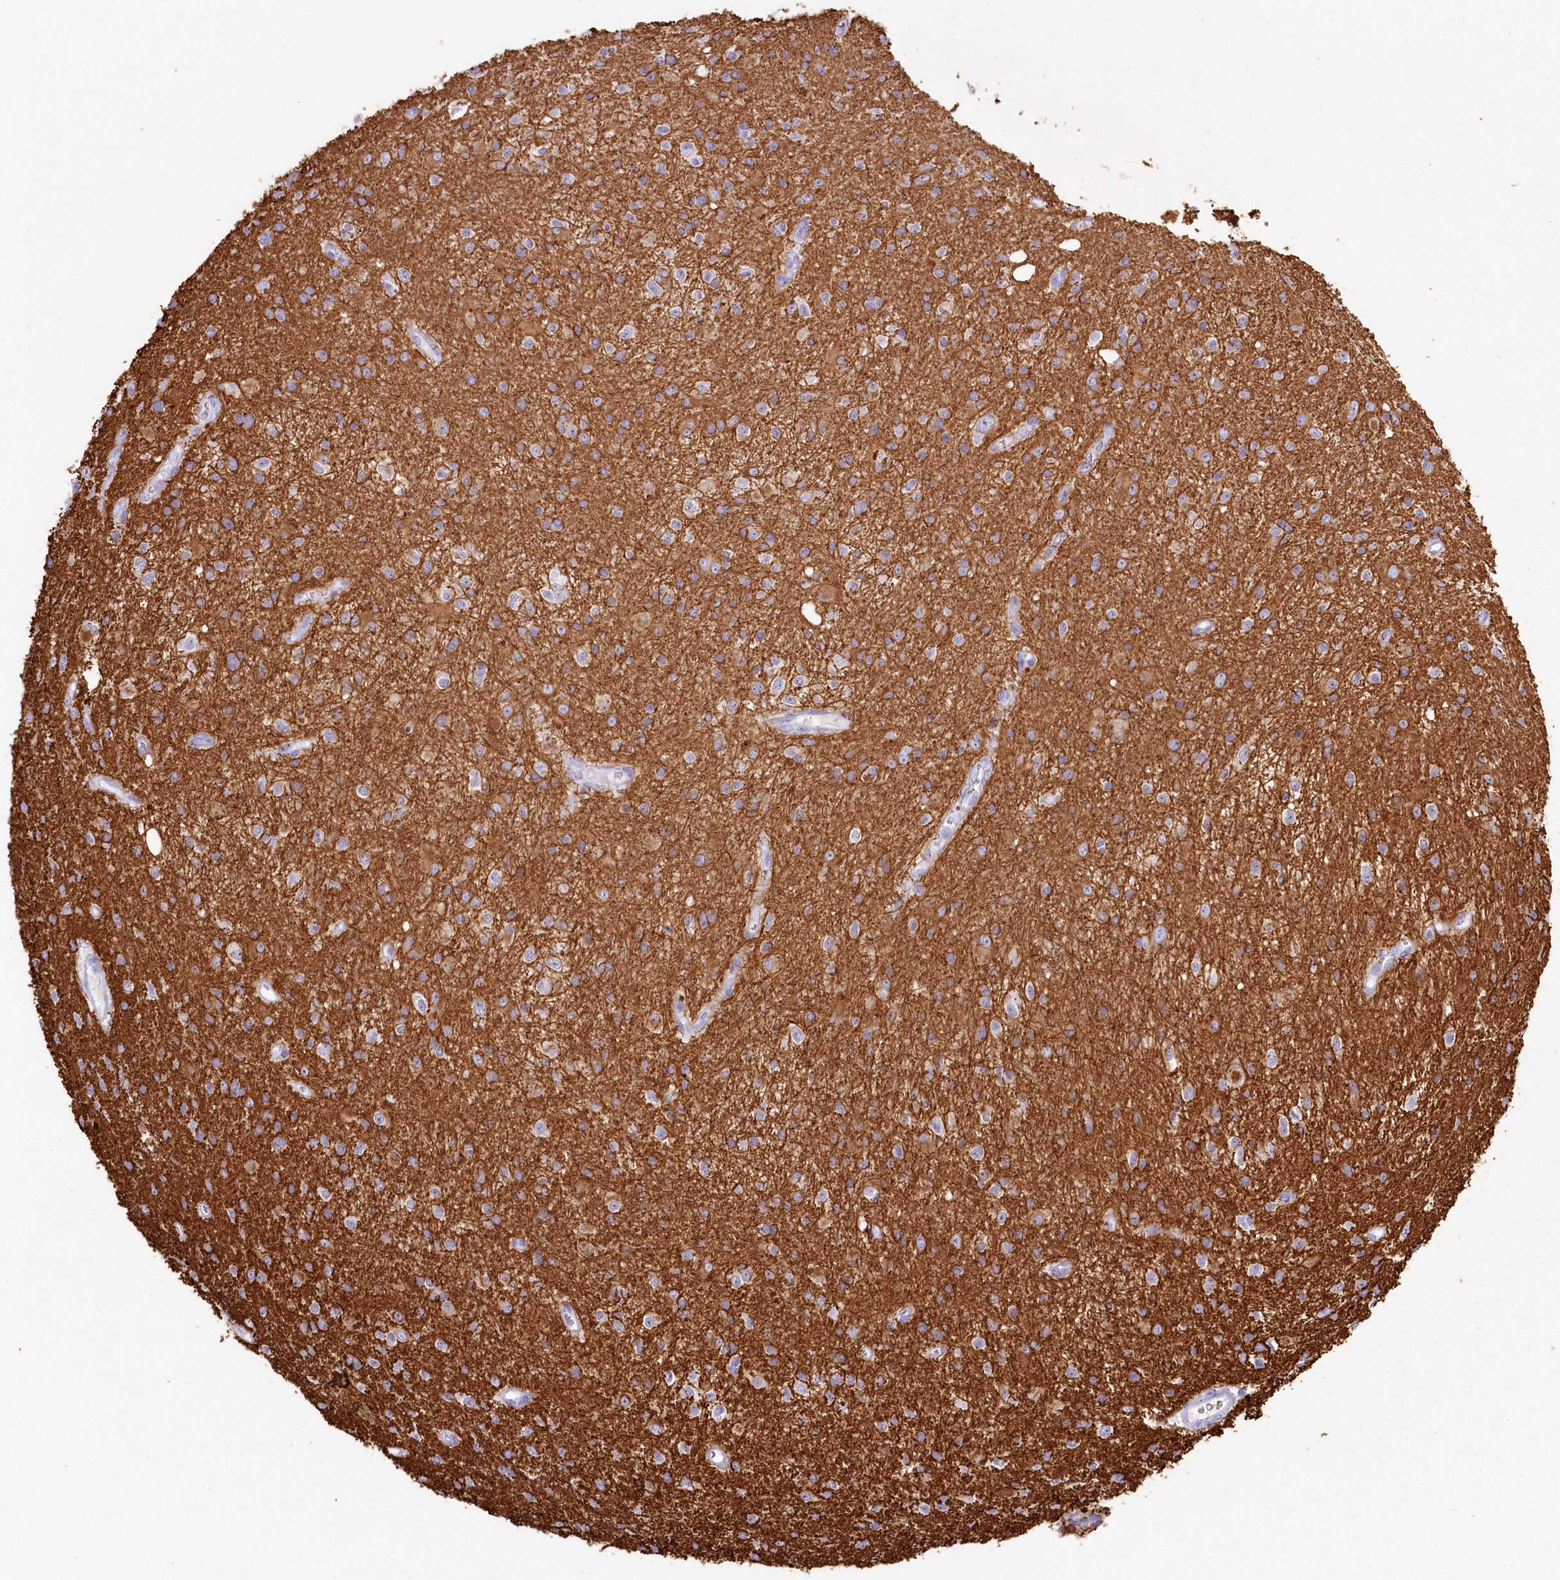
{"staining": {"intensity": "moderate", "quantity": "<25%", "location": "cytoplasmic/membranous"}, "tissue": "glioma", "cell_type": "Tumor cells", "image_type": "cancer", "snomed": [{"axis": "morphology", "description": "Glioma, malignant, High grade"}, {"axis": "topography", "description": "Brain"}], "caption": "Protein expression analysis of human glioma reveals moderate cytoplasmic/membranous positivity in approximately <25% of tumor cells.", "gene": "IFIT5", "patient": {"sex": "male", "age": 34}}